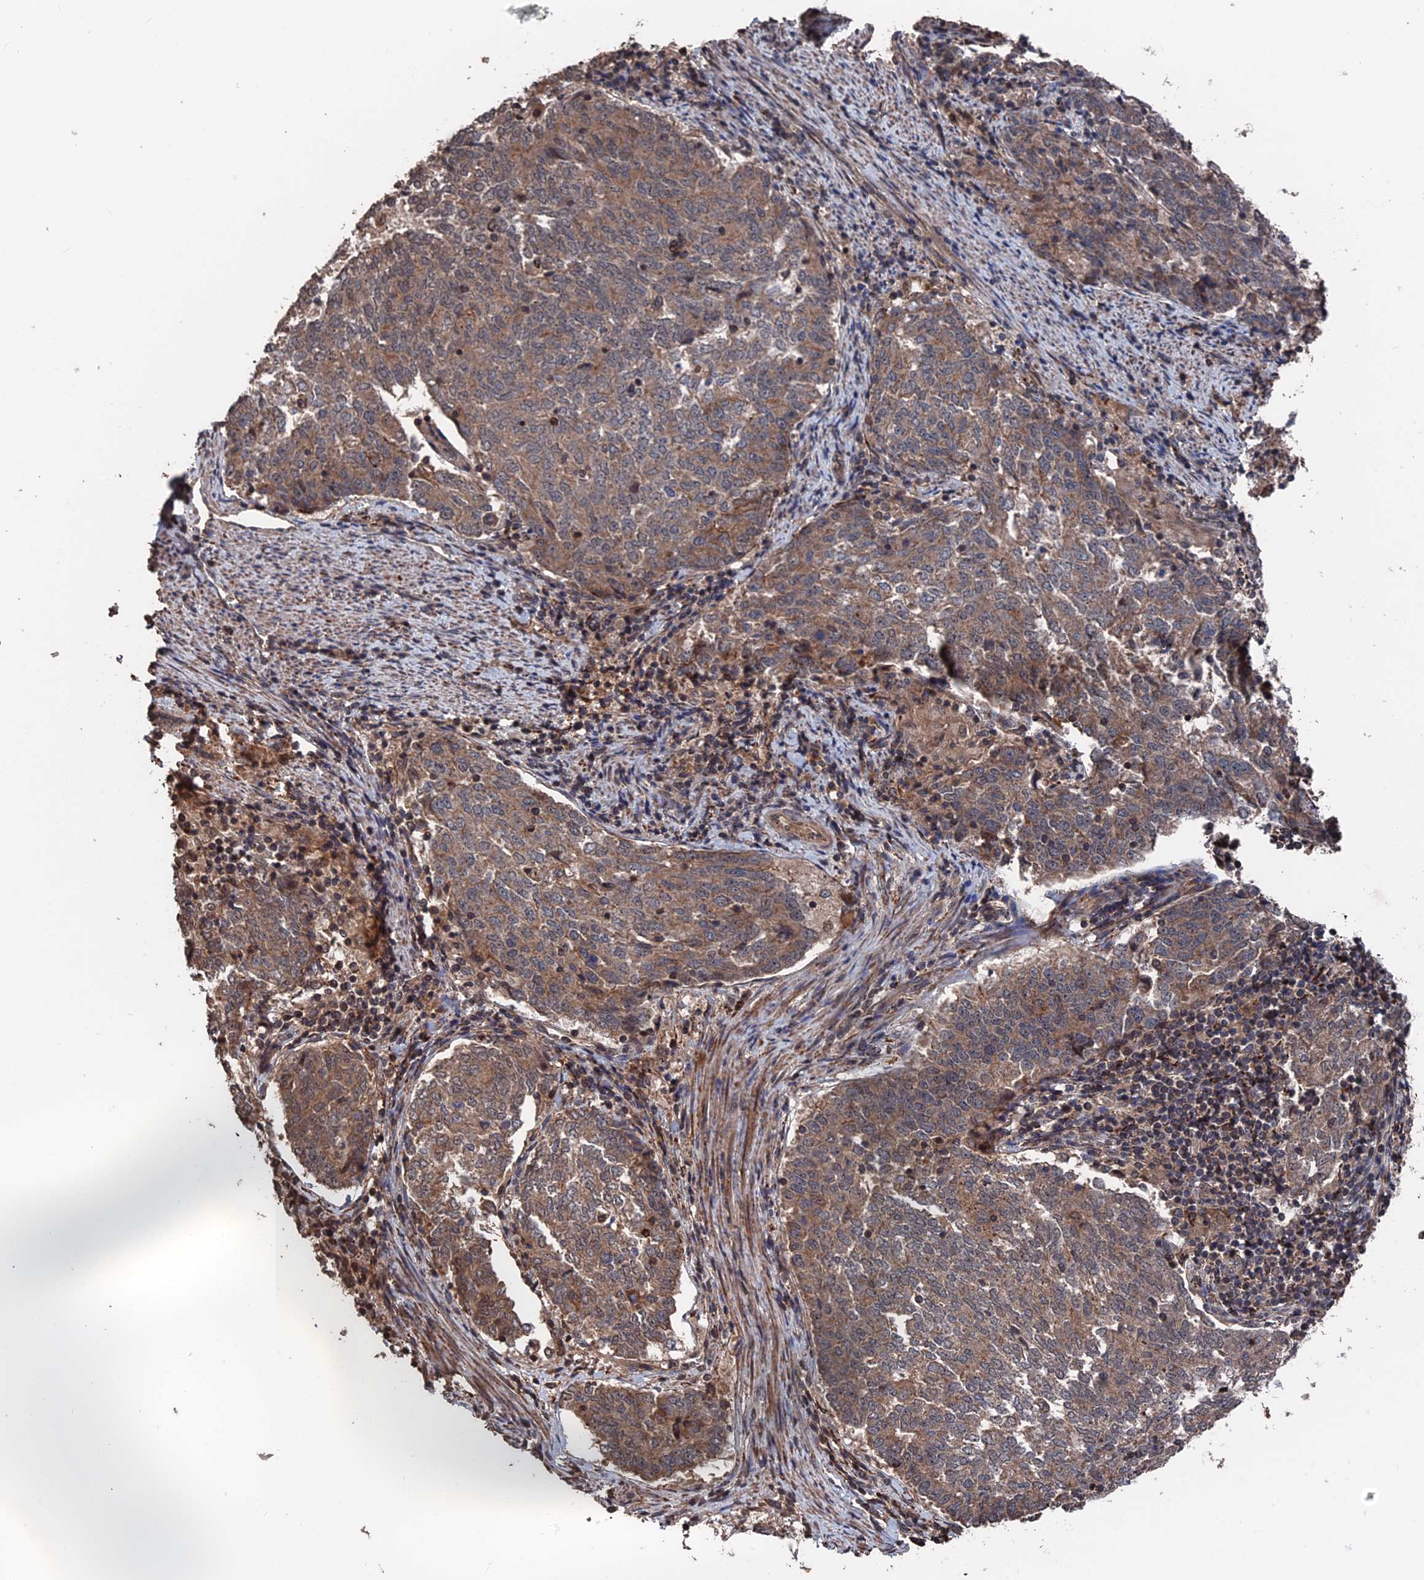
{"staining": {"intensity": "moderate", "quantity": ">75%", "location": "cytoplasmic/membranous"}, "tissue": "endometrial cancer", "cell_type": "Tumor cells", "image_type": "cancer", "snomed": [{"axis": "morphology", "description": "Adenocarcinoma, NOS"}, {"axis": "topography", "description": "Endometrium"}], "caption": "The histopathology image reveals immunohistochemical staining of endometrial cancer. There is moderate cytoplasmic/membranous staining is identified in about >75% of tumor cells. The staining was performed using DAB (3,3'-diaminobenzidine) to visualize the protein expression in brown, while the nuclei were stained in blue with hematoxylin (Magnification: 20x).", "gene": "PDE12", "patient": {"sex": "female", "age": 80}}